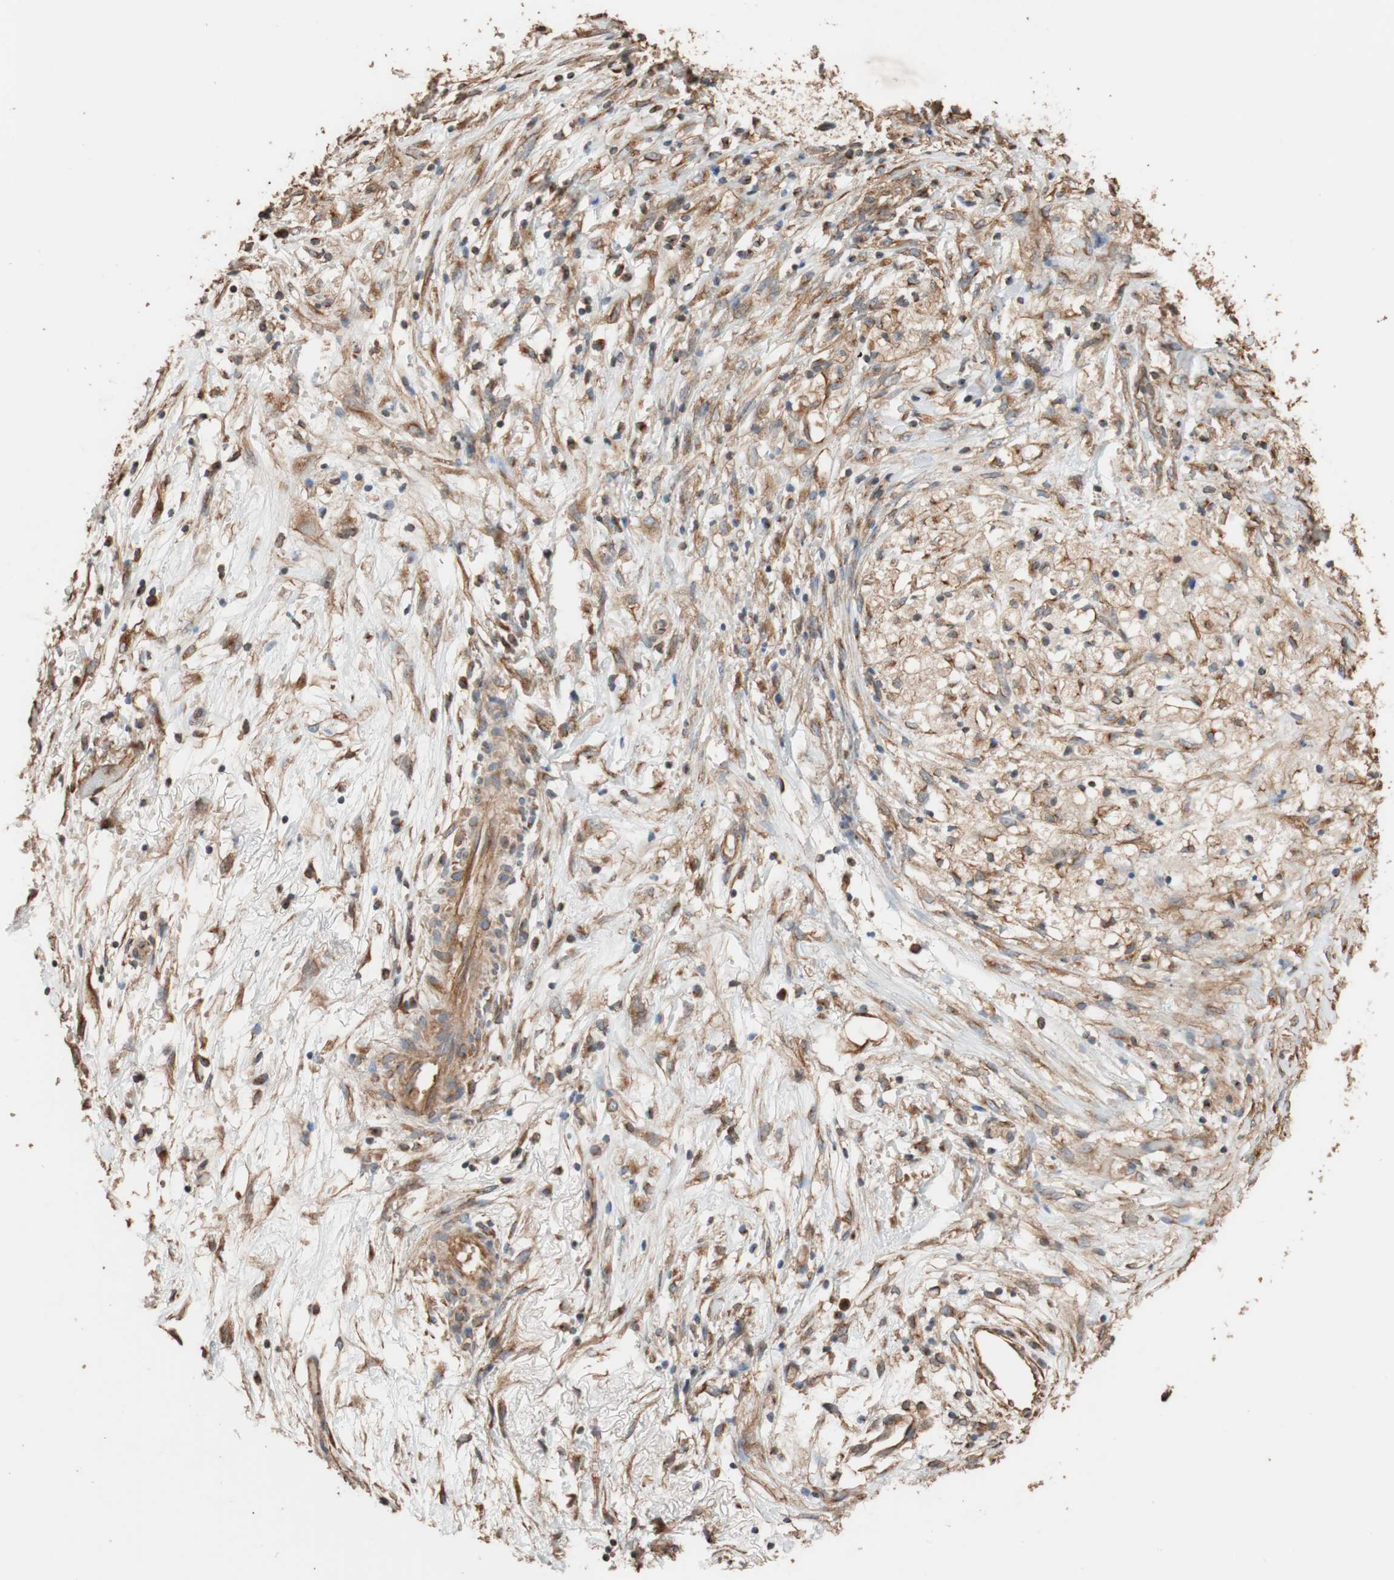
{"staining": {"intensity": "moderate", "quantity": "25%-75%", "location": "cytoplasmic/membranous"}, "tissue": "ovarian cancer", "cell_type": "Tumor cells", "image_type": "cancer", "snomed": [{"axis": "morphology", "description": "Carcinoma, endometroid"}, {"axis": "topography", "description": "Ovary"}], "caption": "Ovarian endometroid carcinoma stained with a brown dye exhibits moderate cytoplasmic/membranous positive staining in approximately 25%-75% of tumor cells.", "gene": "TUBB", "patient": {"sex": "female", "age": 42}}